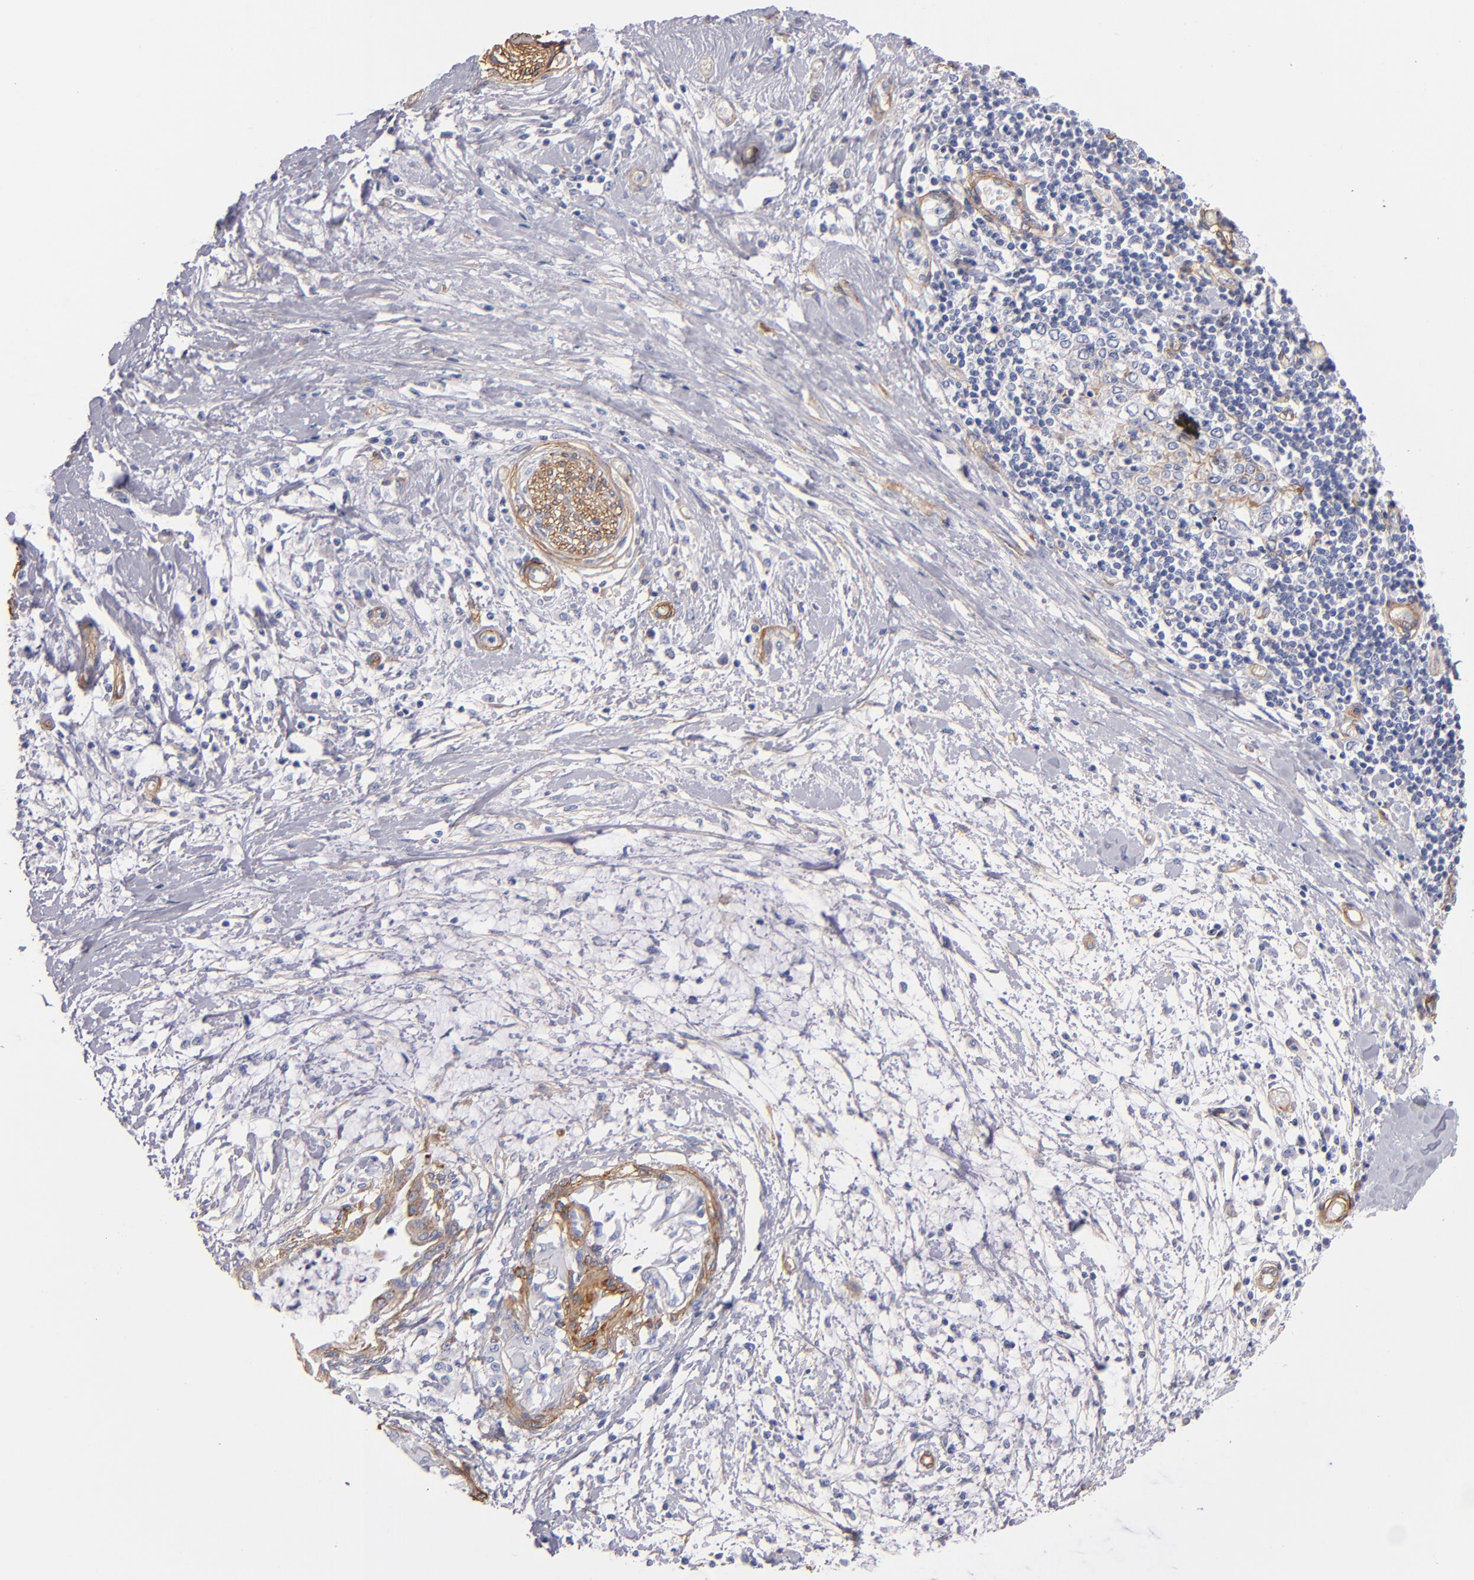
{"staining": {"intensity": "moderate", "quantity": "25%-75%", "location": "cytoplasmic/membranous"}, "tissue": "pancreatic cancer", "cell_type": "Tumor cells", "image_type": "cancer", "snomed": [{"axis": "morphology", "description": "Adenocarcinoma, NOS"}, {"axis": "topography", "description": "Pancreas"}], "caption": "Immunohistochemistry (IHC) of human pancreatic cancer (adenocarcinoma) demonstrates medium levels of moderate cytoplasmic/membranous staining in about 25%-75% of tumor cells. The protein is shown in brown color, while the nuclei are stained blue.", "gene": "LAMC1", "patient": {"sex": "female", "age": 64}}